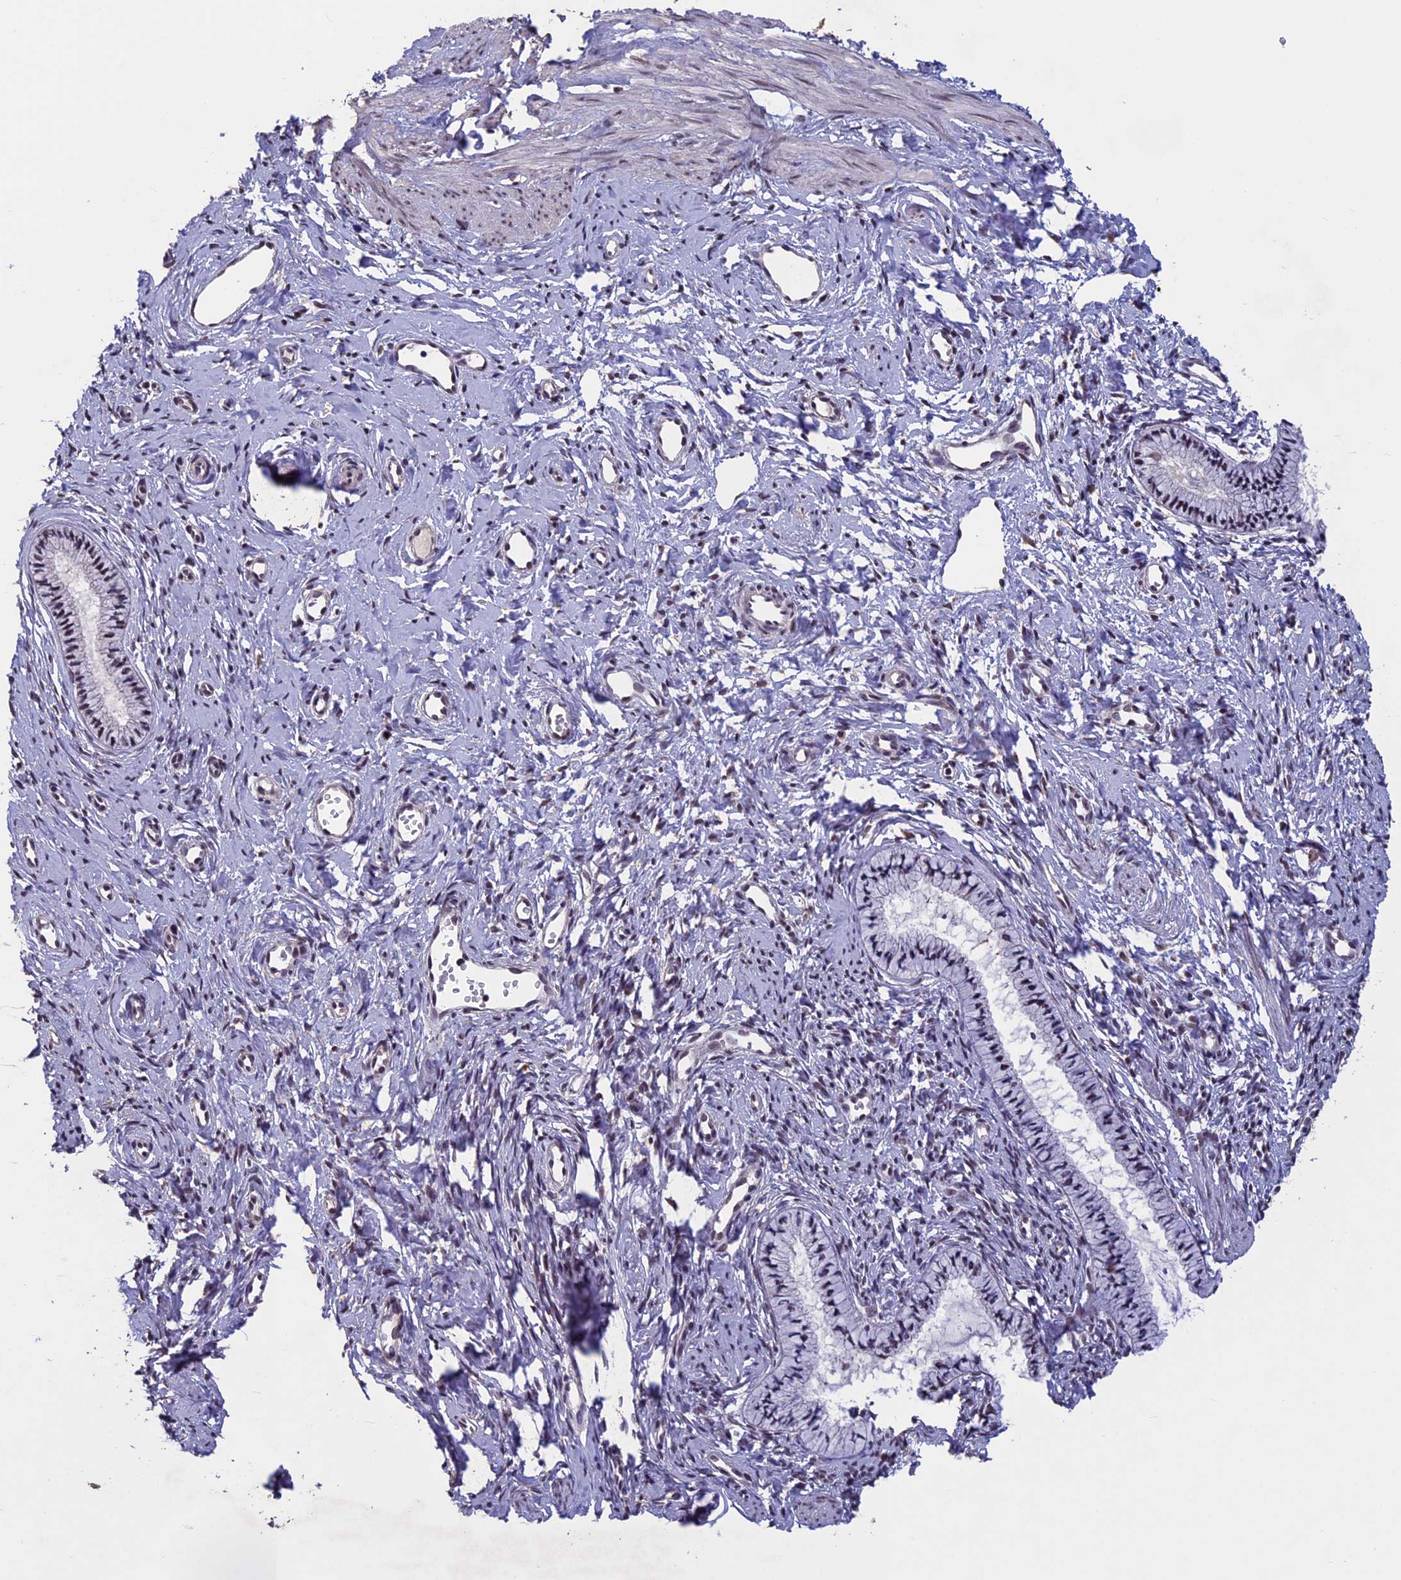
{"staining": {"intensity": "weak", "quantity": "25%-75%", "location": "cytoplasmic/membranous,nuclear"}, "tissue": "cervix", "cell_type": "Glandular cells", "image_type": "normal", "snomed": [{"axis": "morphology", "description": "Normal tissue, NOS"}, {"axis": "topography", "description": "Cervix"}], "caption": "Immunohistochemical staining of normal cervix shows weak cytoplasmic/membranous,nuclear protein positivity in about 25%-75% of glandular cells. Nuclei are stained in blue.", "gene": "RNF40", "patient": {"sex": "female", "age": 57}}